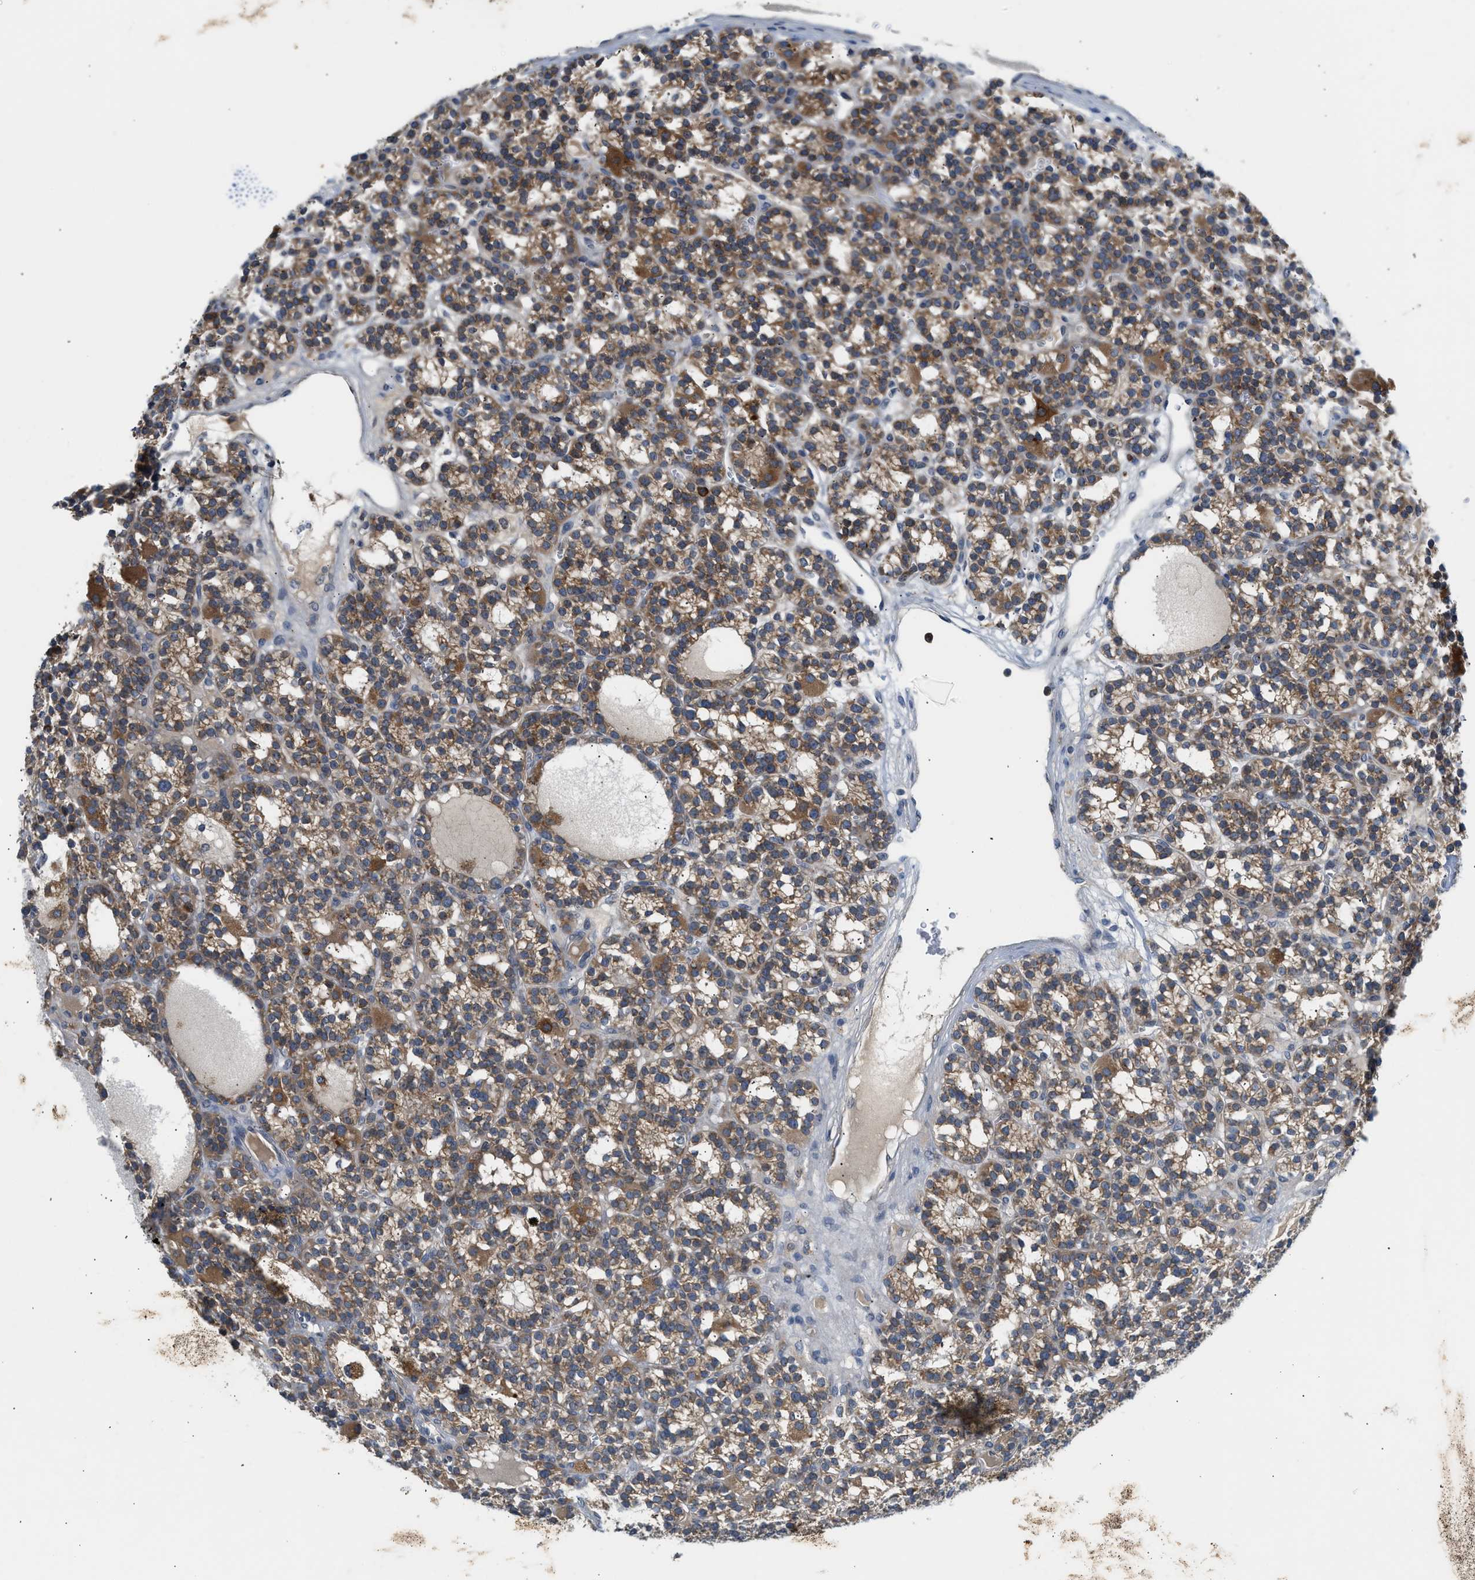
{"staining": {"intensity": "strong", "quantity": ">75%", "location": "cytoplasmic/membranous"}, "tissue": "parathyroid gland", "cell_type": "Glandular cells", "image_type": "normal", "snomed": [{"axis": "morphology", "description": "Normal tissue, NOS"}, {"axis": "morphology", "description": "Adenoma, NOS"}, {"axis": "topography", "description": "Parathyroid gland"}], "caption": "Protein staining of unremarkable parathyroid gland exhibits strong cytoplasmic/membranous positivity in approximately >75% of glandular cells.", "gene": "RHBDF2", "patient": {"sex": "female", "age": 58}}